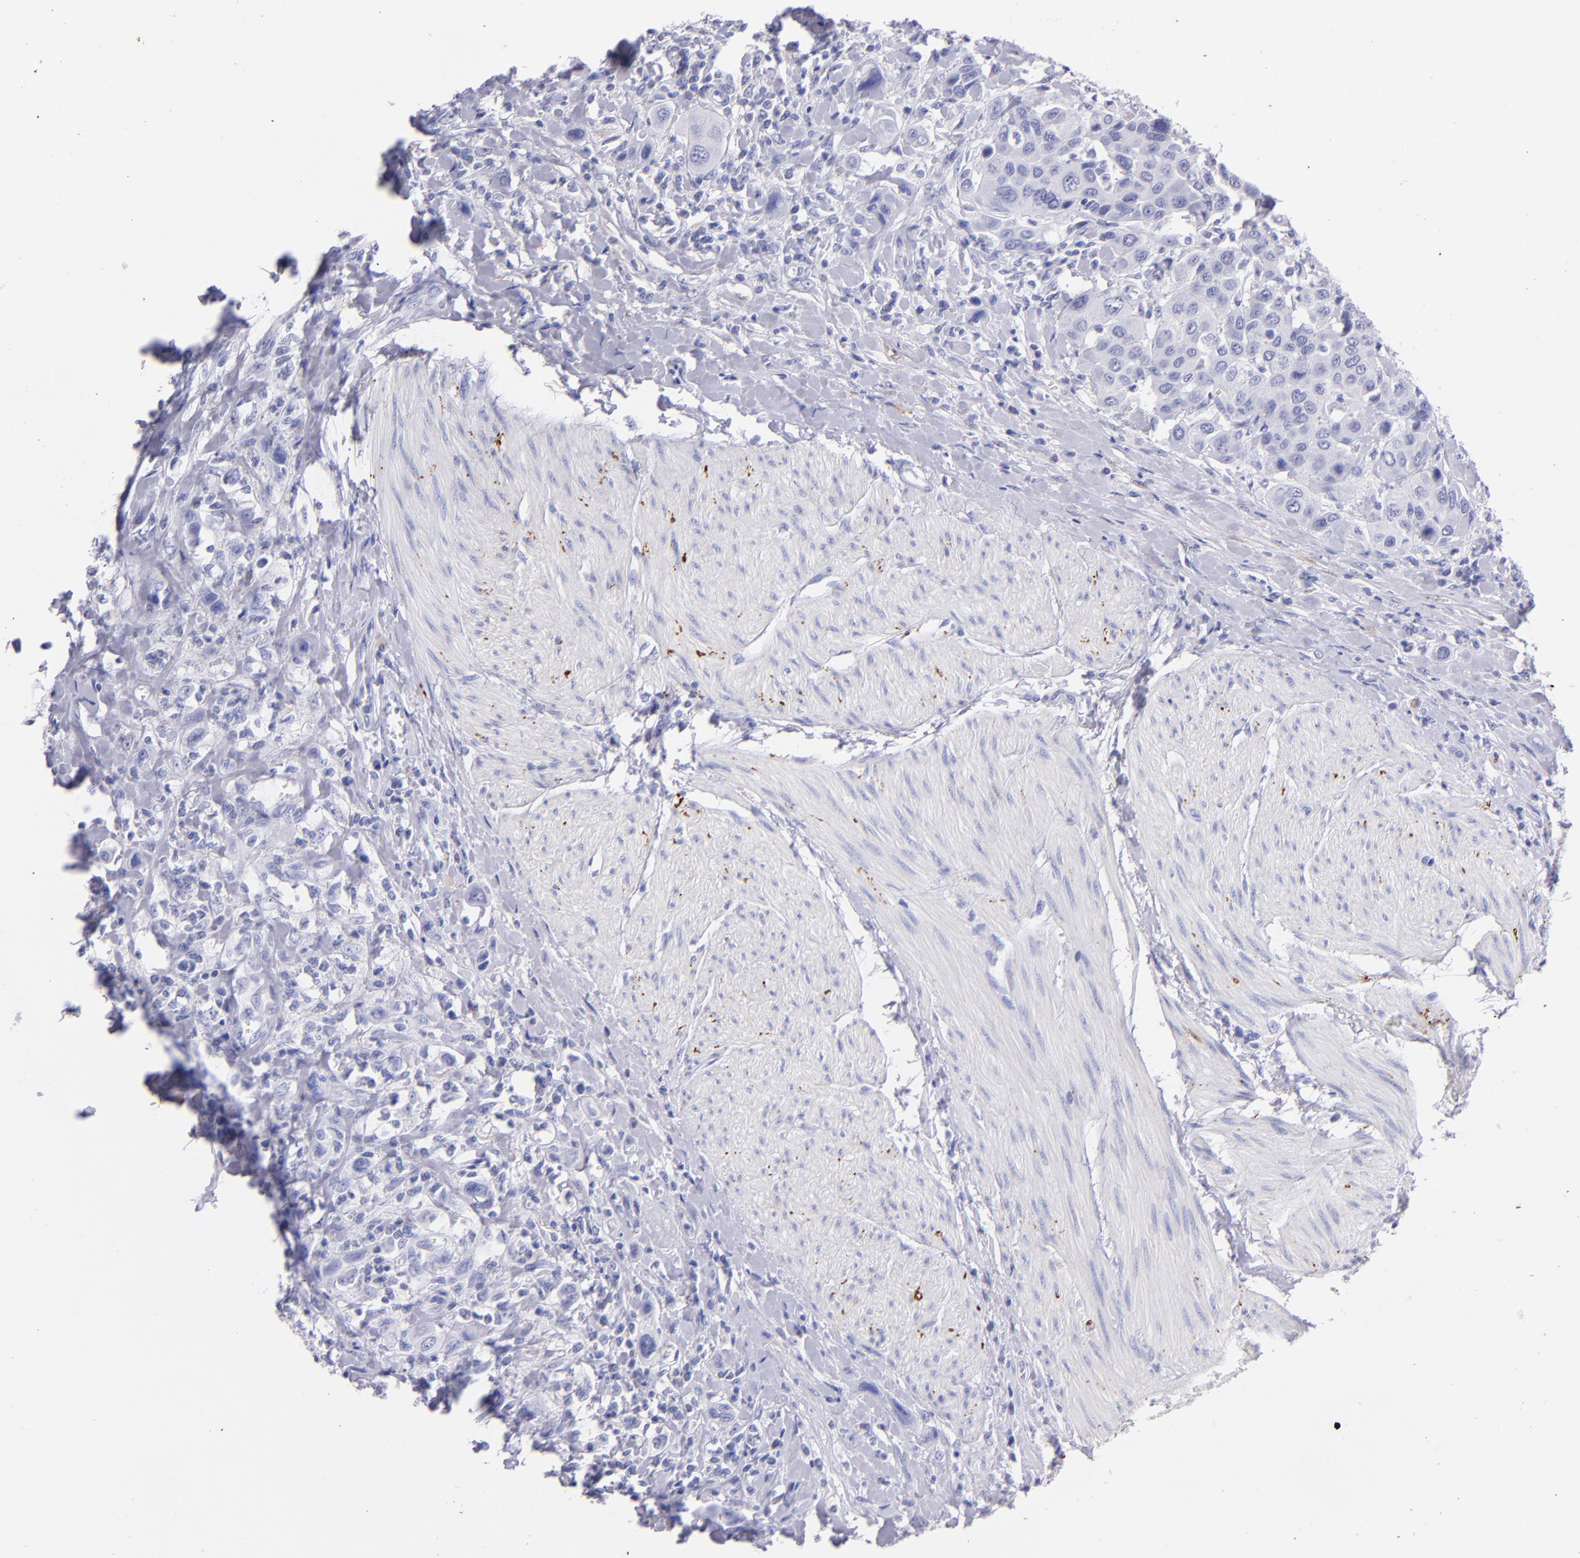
{"staining": {"intensity": "negative", "quantity": "none", "location": "none"}, "tissue": "urothelial cancer", "cell_type": "Tumor cells", "image_type": "cancer", "snomed": [{"axis": "morphology", "description": "Urothelial carcinoma, High grade"}, {"axis": "topography", "description": "Urinary bladder"}], "caption": "Tumor cells are negative for protein expression in human urothelial cancer.", "gene": "UCHL1", "patient": {"sex": "male", "age": 50}}